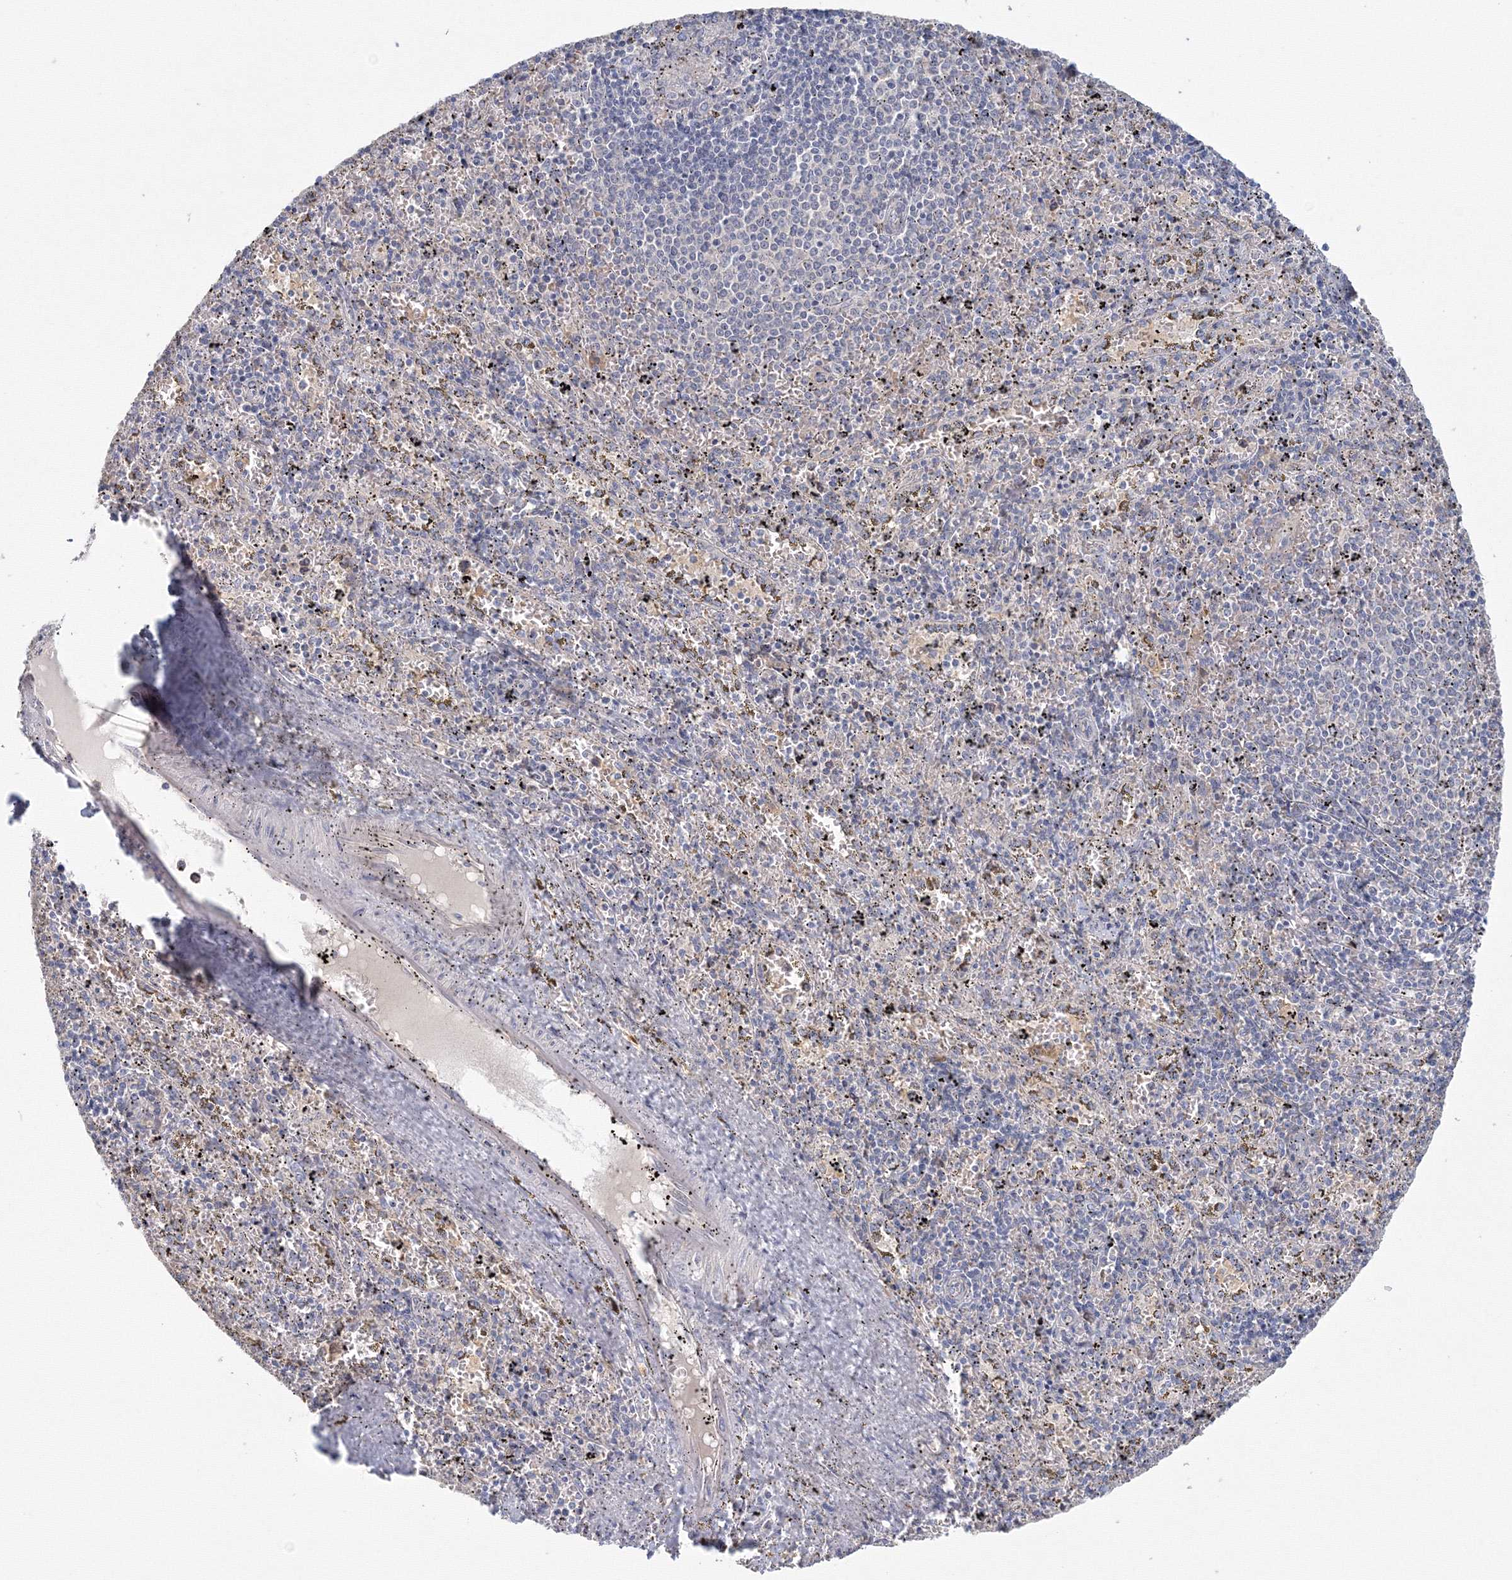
{"staining": {"intensity": "moderate", "quantity": "<25%", "location": "cytoplasmic/membranous"}, "tissue": "spleen", "cell_type": "Cells in red pulp", "image_type": "normal", "snomed": [{"axis": "morphology", "description": "Normal tissue, NOS"}, {"axis": "topography", "description": "Spleen"}], "caption": "Benign spleen was stained to show a protein in brown. There is low levels of moderate cytoplasmic/membranous positivity in about <25% of cells in red pulp.", "gene": "TACC2", "patient": {"sex": "male", "age": 11}}